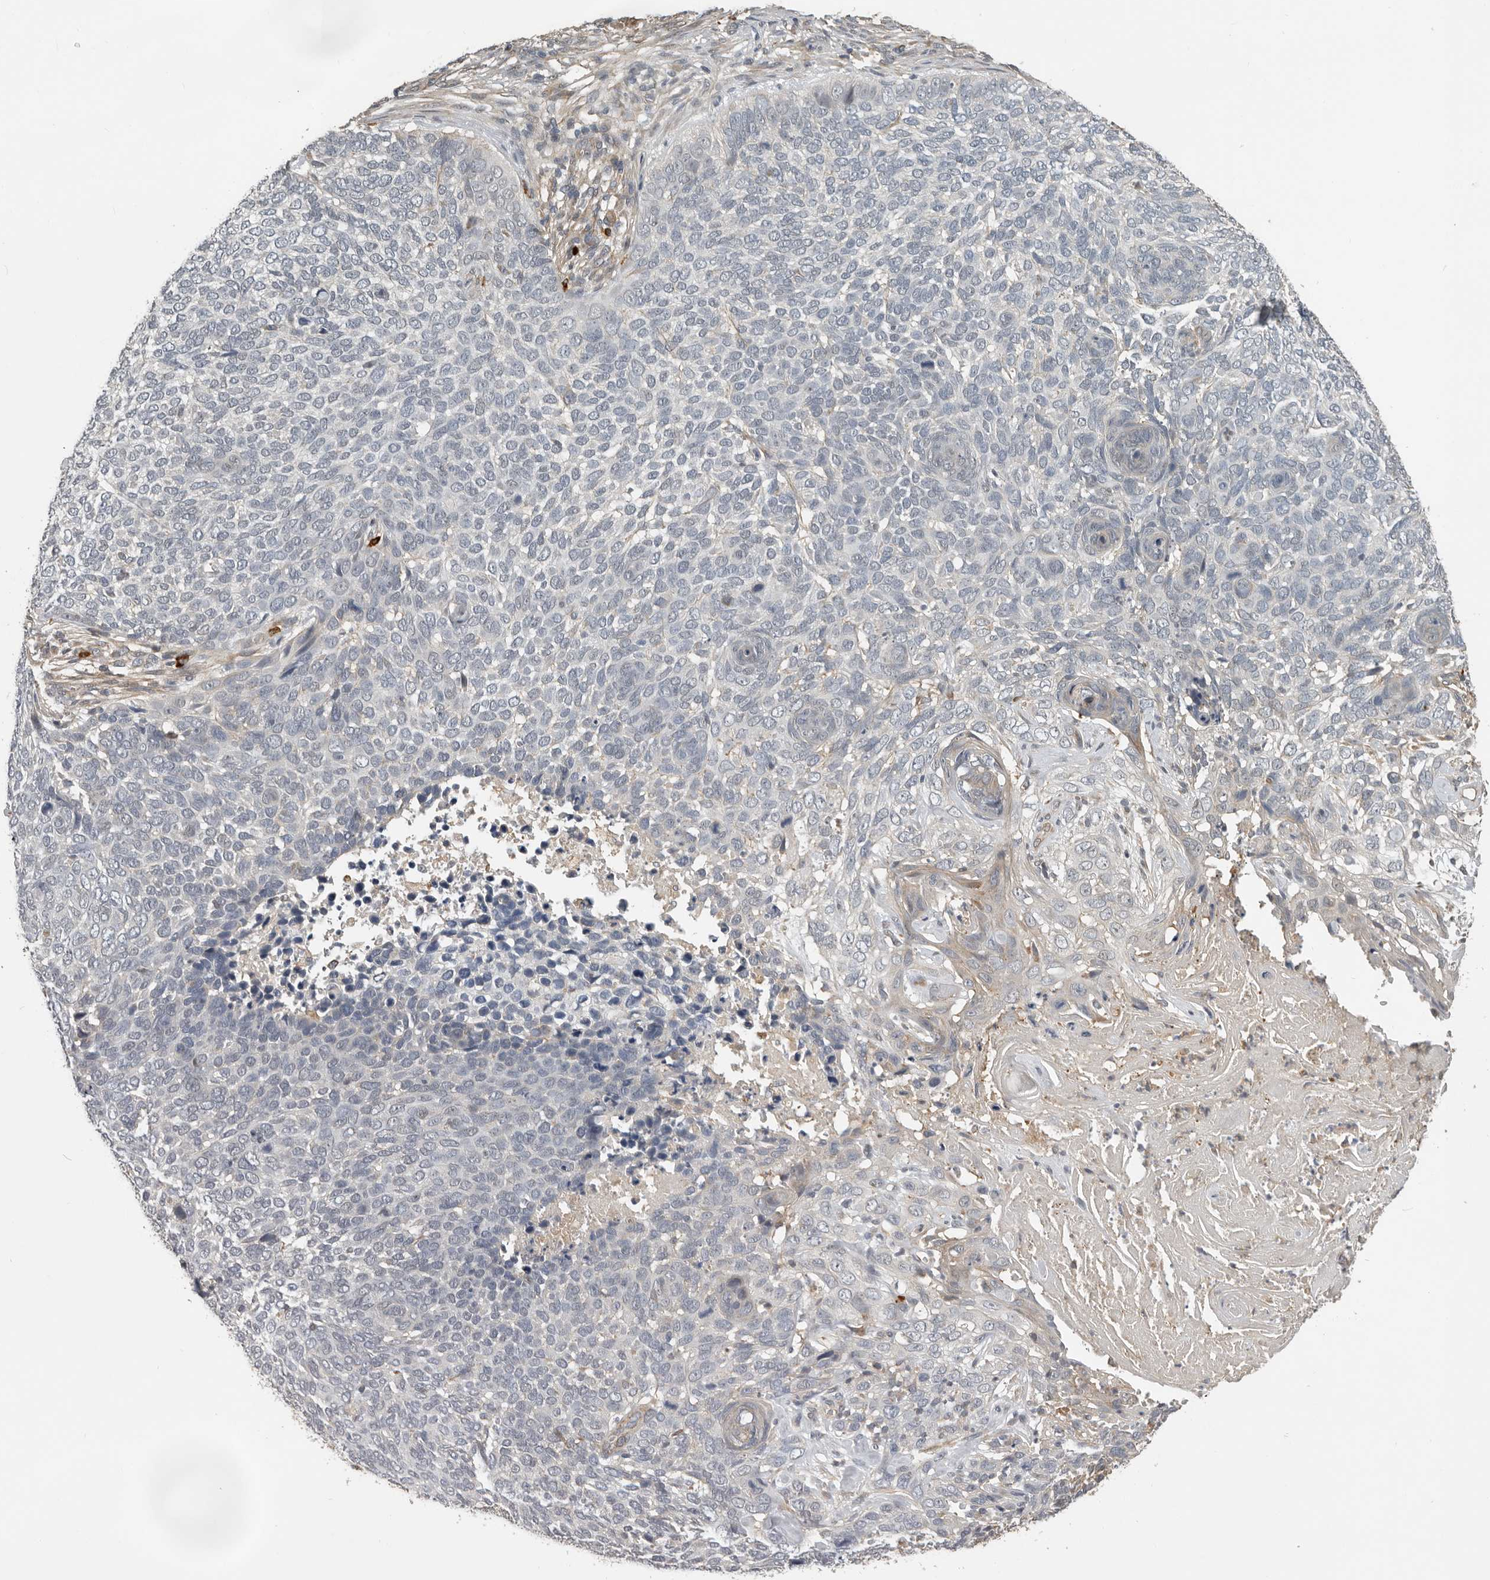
{"staining": {"intensity": "negative", "quantity": "none", "location": "none"}, "tissue": "skin cancer", "cell_type": "Tumor cells", "image_type": "cancer", "snomed": [{"axis": "morphology", "description": "Basal cell carcinoma"}, {"axis": "topography", "description": "Skin"}], "caption": "Skin cancer was stained to show a protein in brown. There is no significant positivity in tumor cells.", "gene": "RNF157", "patient": {"sex": "female", "age": 64}}